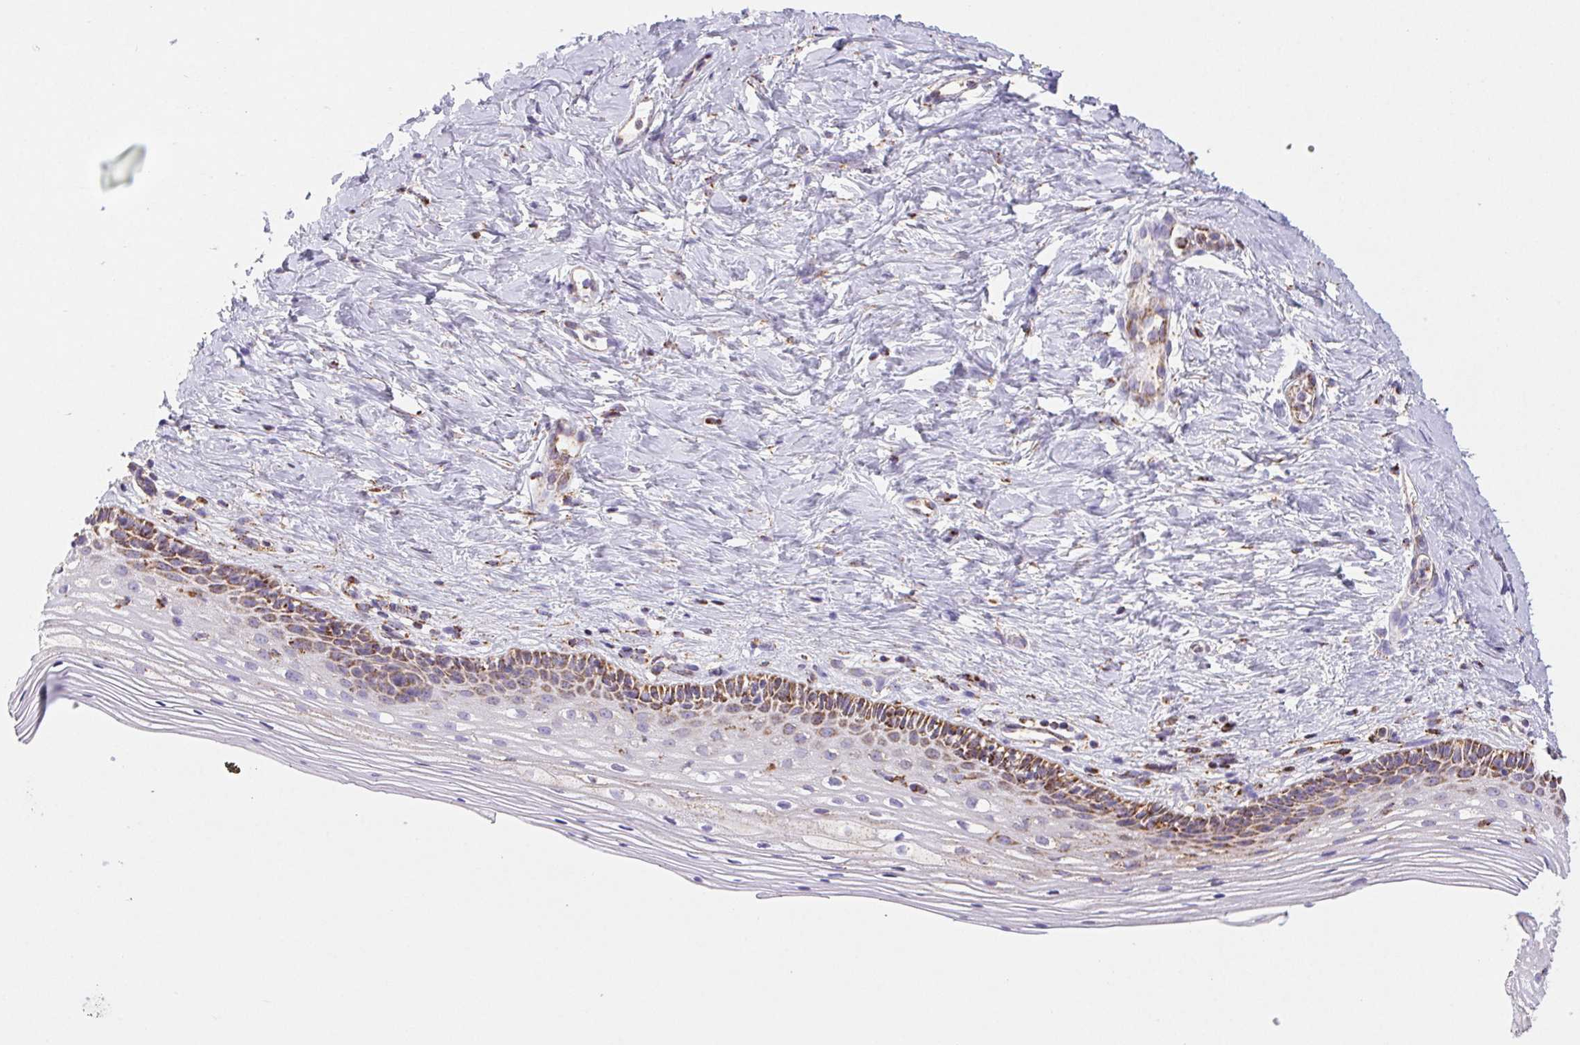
{"staining": {"intensity": "moderate", "quantity": "25%-75%", "location": "cytoplasmic/membranous"}, "tissue": "vagina", "cell_type": "Squamous epithelial cells", "image_type": "normal", "snomed": [{"axis": "morphology", "description": "Normal tissue, NOS"}, {"axis": "topography", "description": "Vagina"}], "caption": "Vagina stained for a protein shows moderate cytoplasmic/membranous positivity in squamous epithelial cells. The staining was performed using DAB (3,3'-diaminobenzidine) to visualize the protein expression in brown, while the nuclei were stained in blue with hematoxylin (Magnification: 20x).", "gene": "NIPSNAP2", "patient": {"sex": "female", "age": 45}}